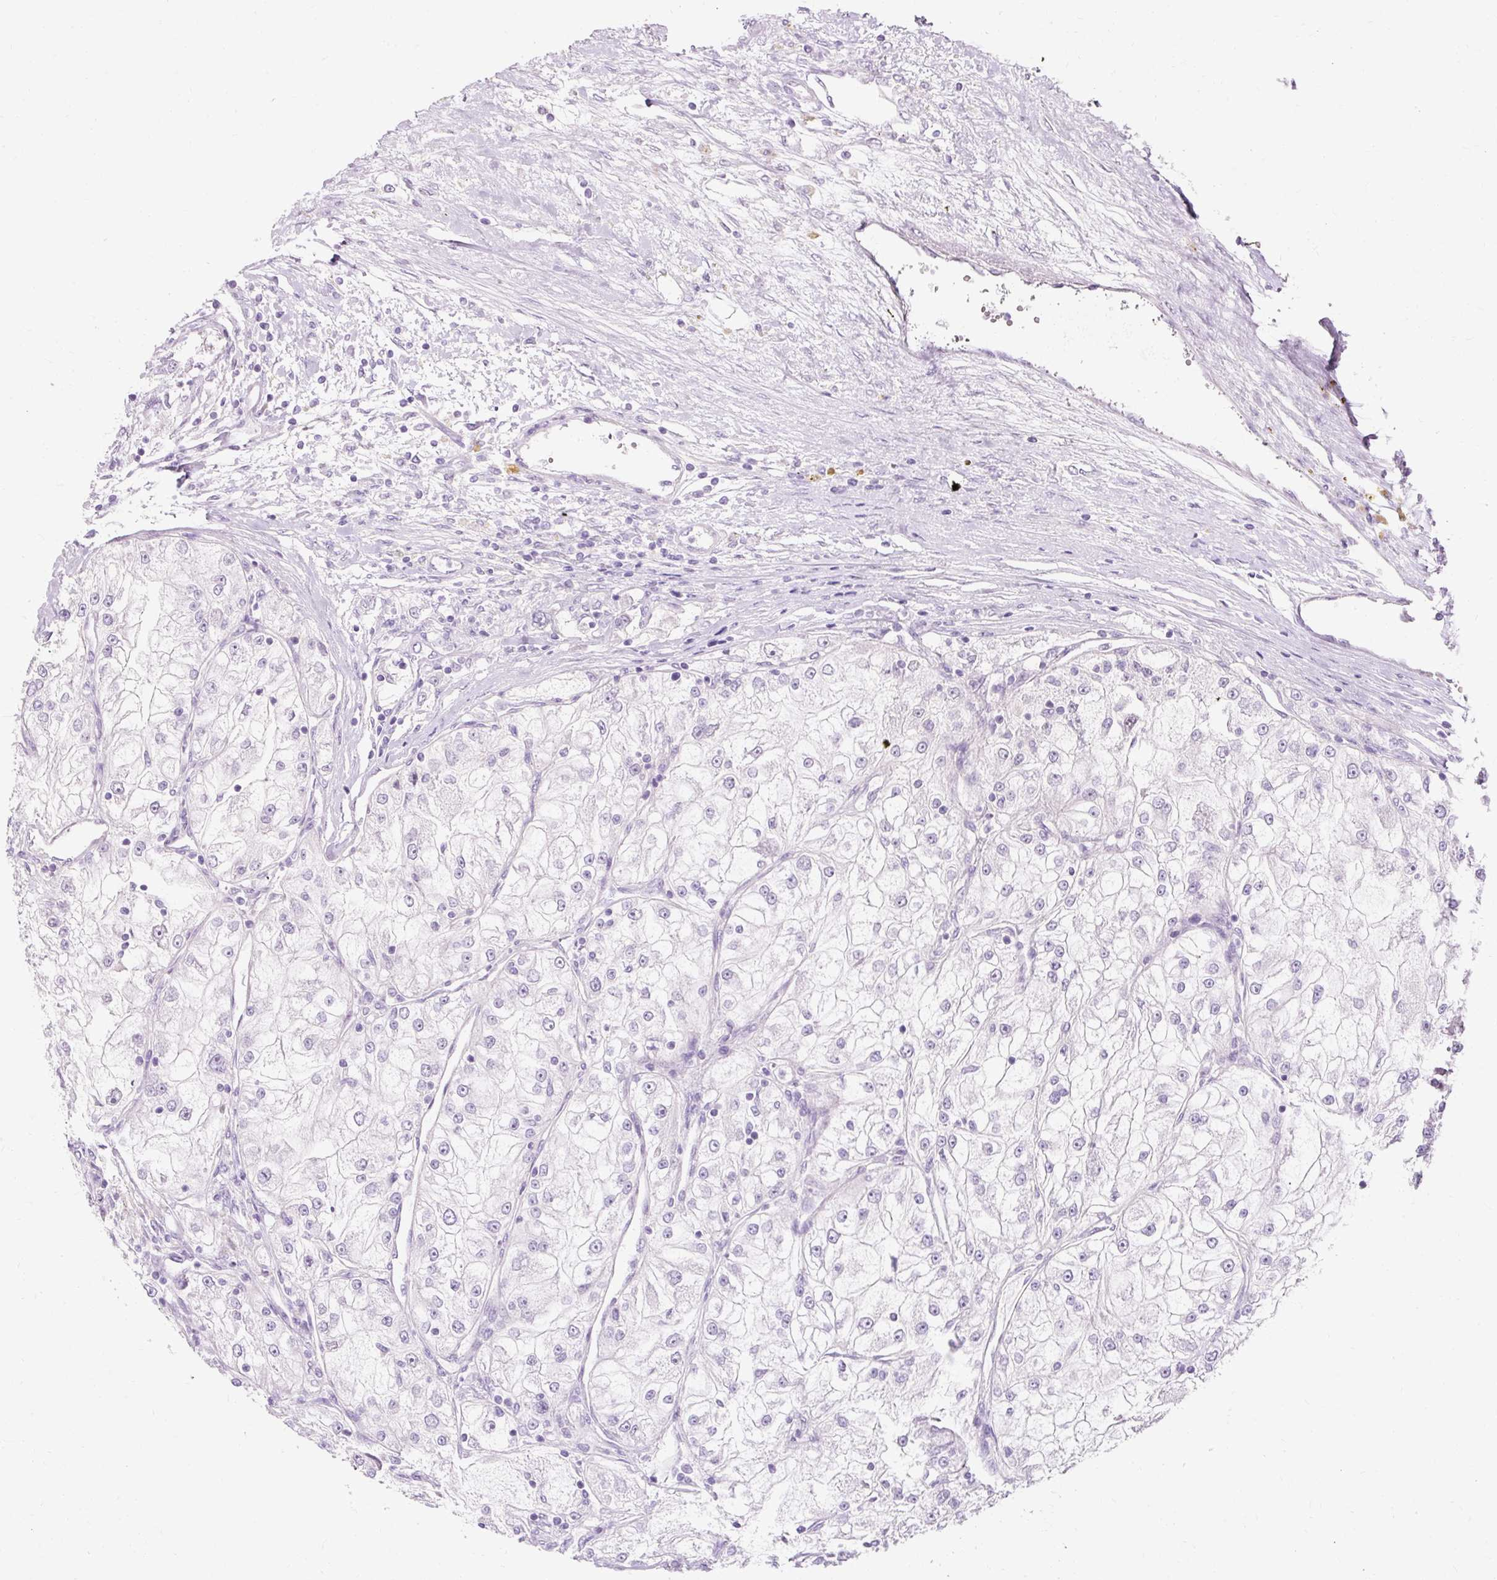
{"staining": {"intensity": "negative", "quantity": "none", "location": "none"}, "tissue": "renal cancer", "cell_type": "Tumor cells", "image_type": "cancer", "snomed": [{"axis": "morphology", "description": "Adenocarcinoma, NOS"}, {"axis": "topography", "description": "Kidney"}], "caption": "Immunohistochemical staining of renal adenocarcinoma exhibits no significant staining in tumor cells.", "gene": "TMEM213", "patient": {"sex": "female", "age": 72}}